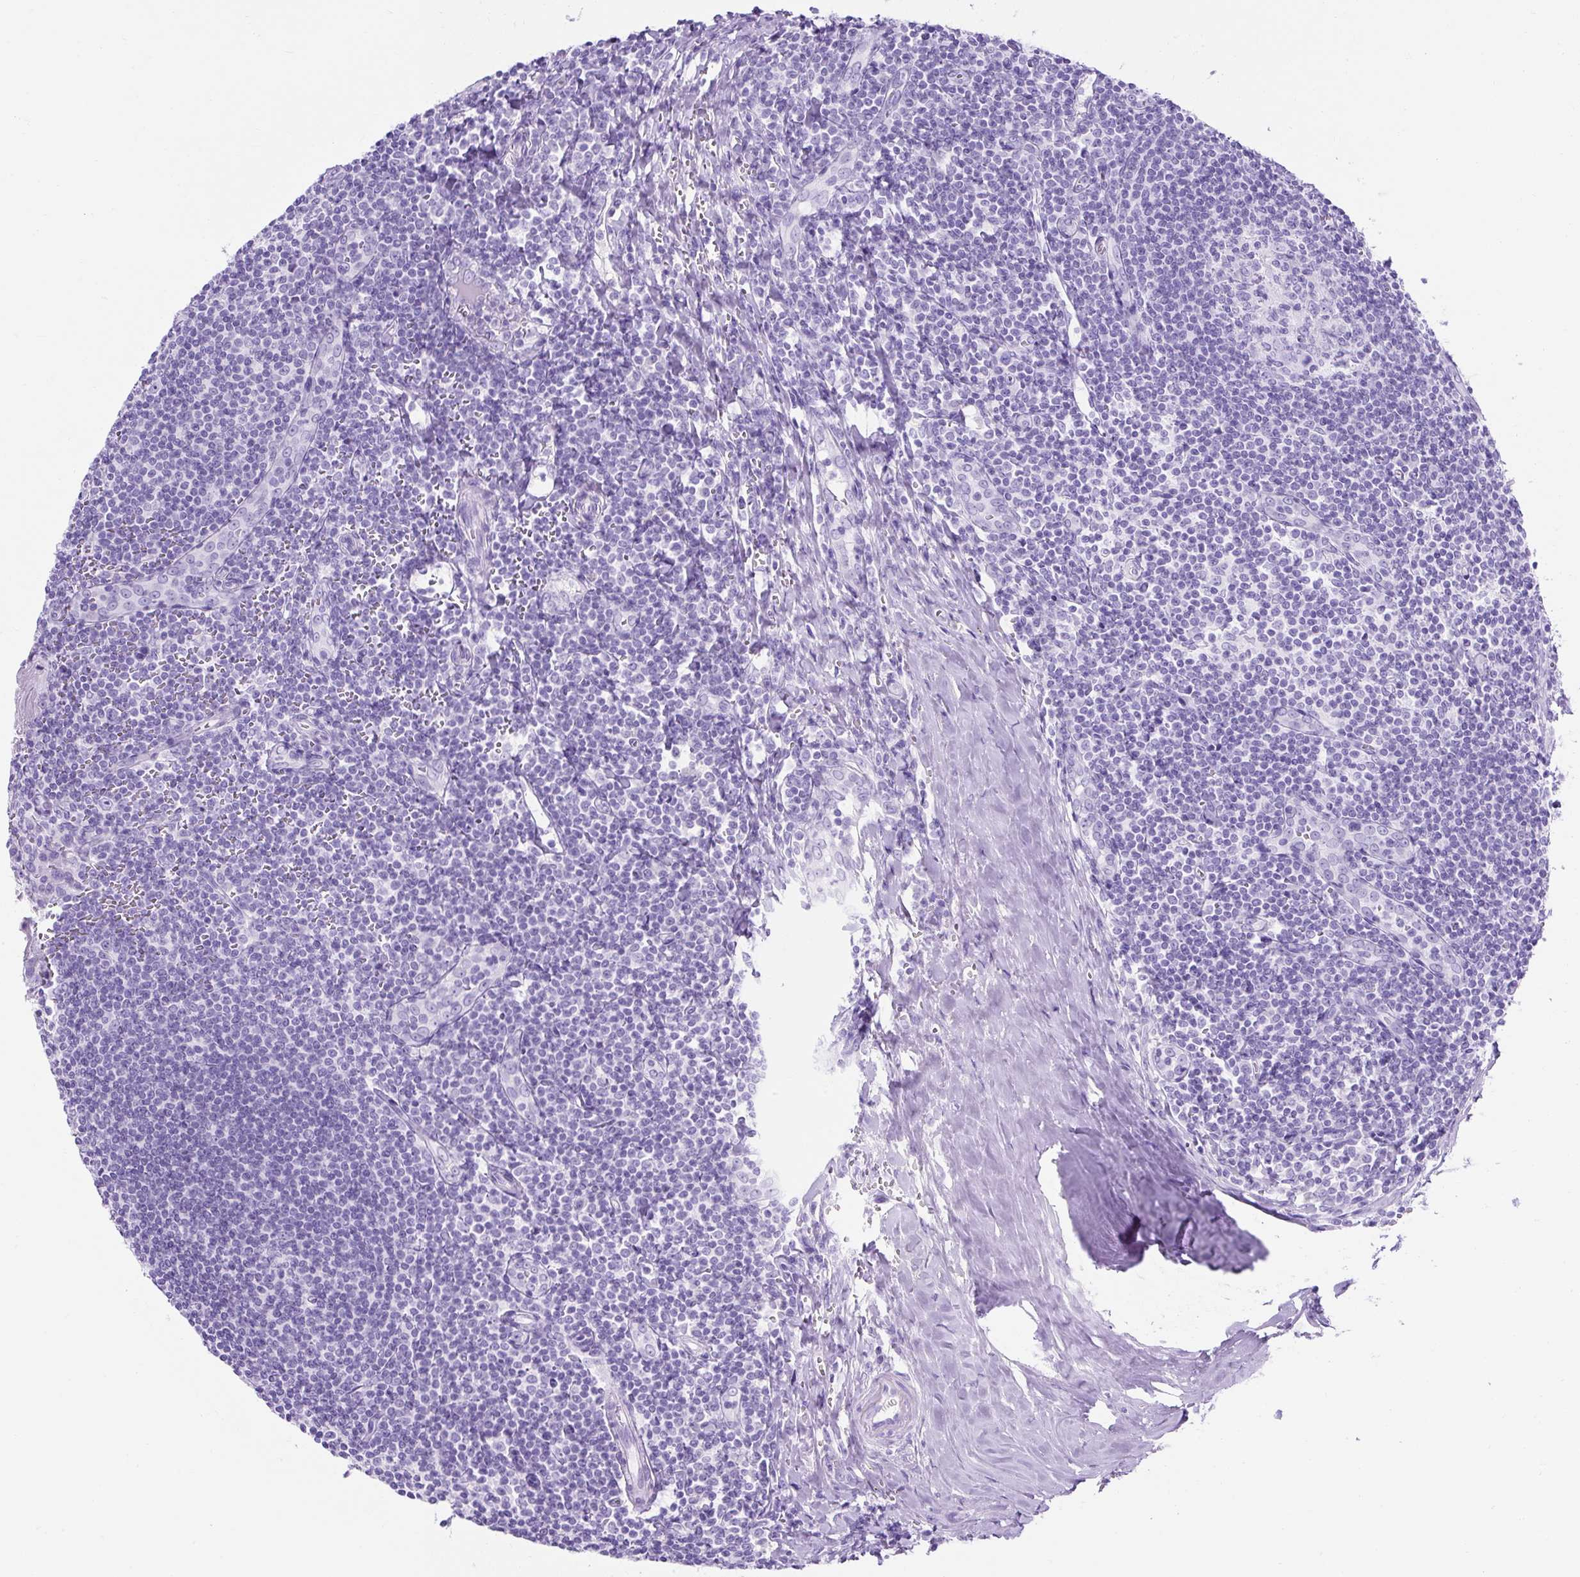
{"staining": {"intensity": "negative", "quantity": "none", "location": "none"}, "tissue": "tonsil", "cell_type": "Germinal center cells", "image_type": "normal", "snomed": [{"axis": "morphology", "description": "Normal tissue, NOS"}, {"axis": "topography", "description": "Tonsil"}], "caption": "IHC micrograph of normal tonsil: human tonsil stained with DAB (3,3'-diaminobenzidine) exhibits no significant protein staining in germinal center cells.", "gene": "KRT12", "patient": {"sex": "male", "age": 27}}